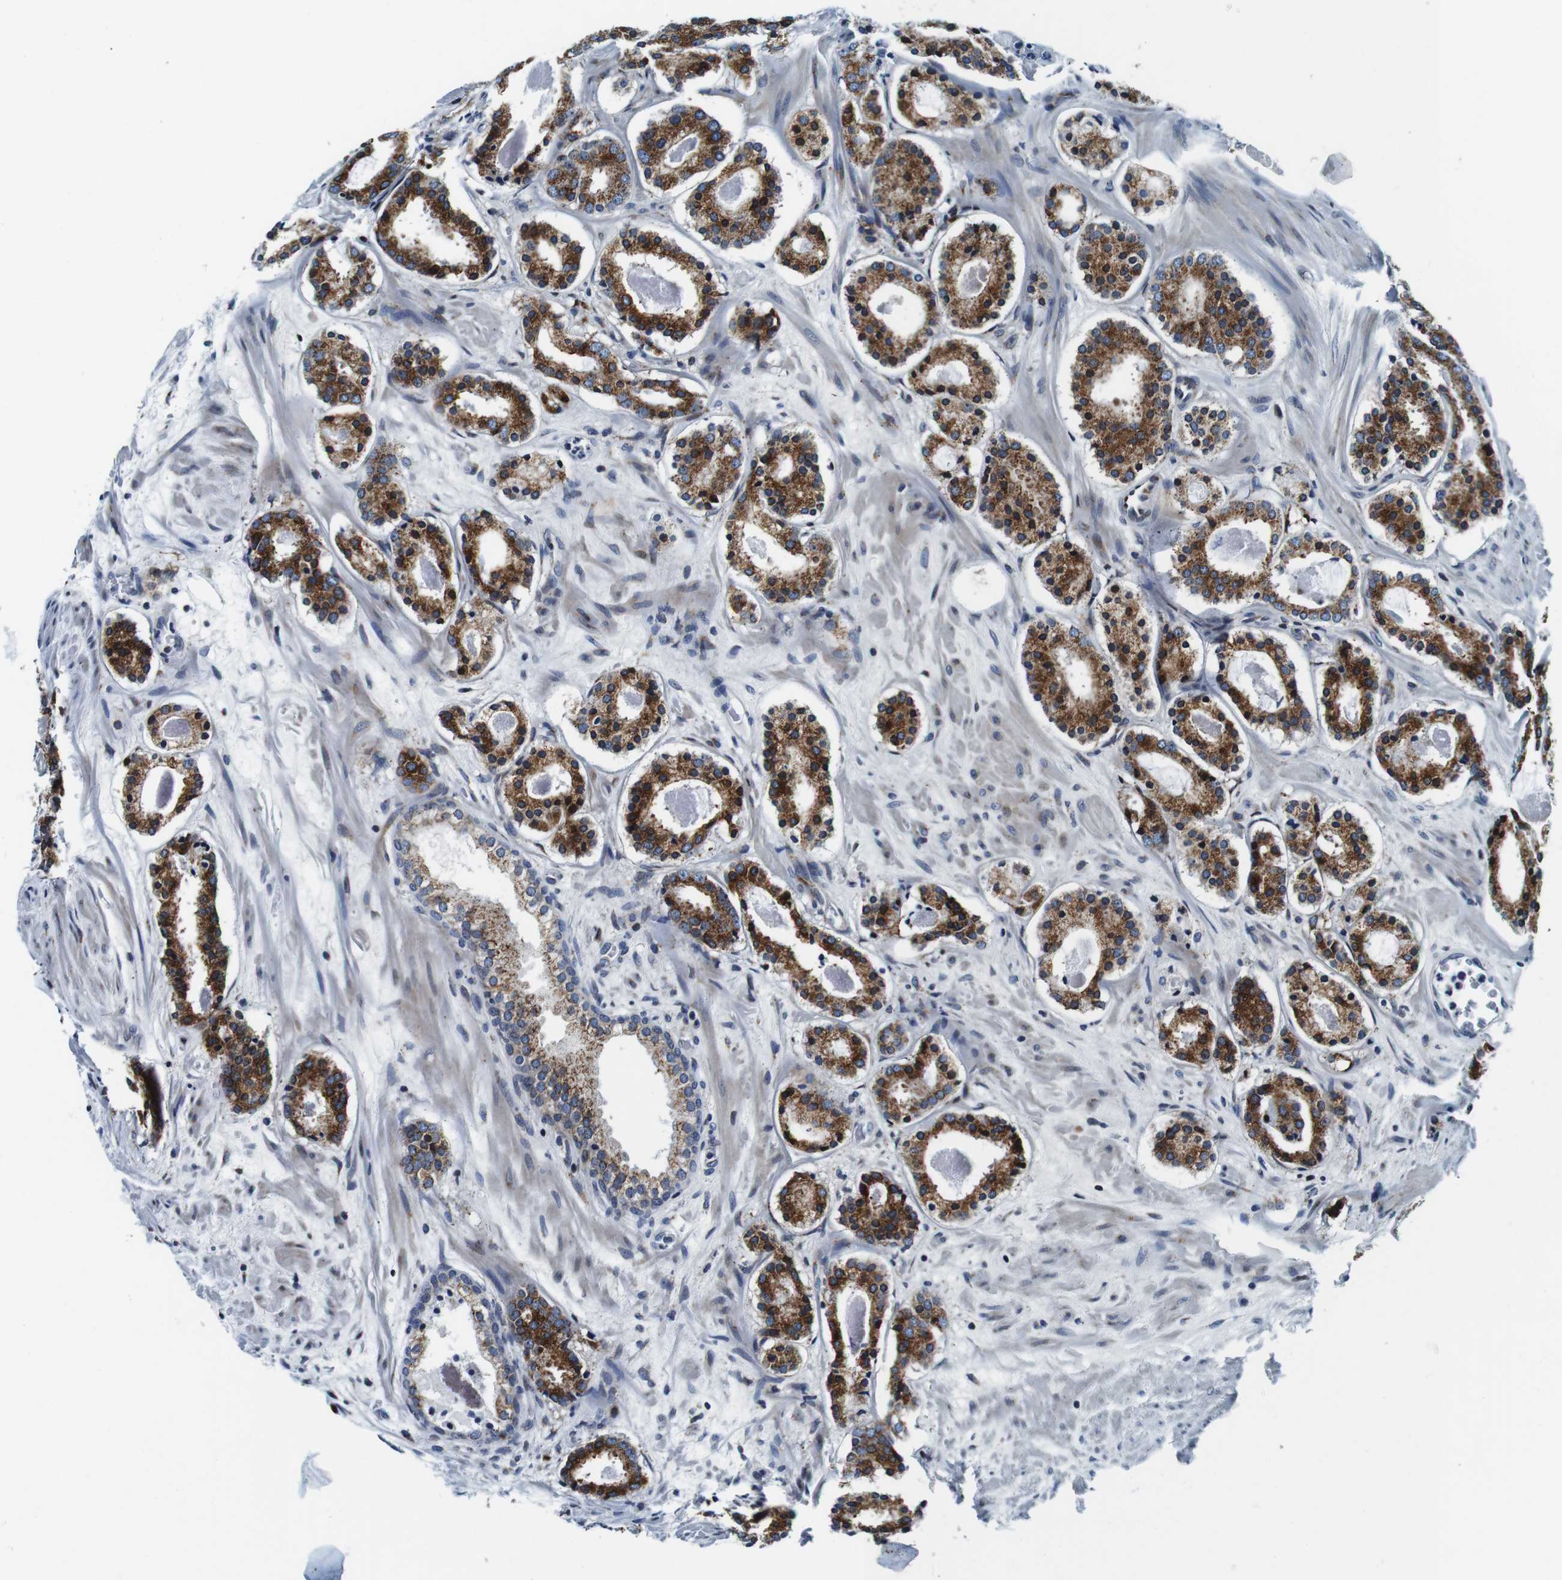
{"staining": {"intensity": "strong", "quantity": ">75%", "location": "cytoplasmic/membranous"}, "tissue": "prostate cancer", "cell_type": "Tumor cells", "image_type": "cancer", "snomed": [{"axis": "morphology", "description": "Adenocarcinoma, Low grade"}, {"axis": "topography", "description": "Prostate"}], "caption": "A micrograph of human low-grade adenocarcinoma (prostate) stained for a protein displays strong cytoplasmic/membranous brown staining in tumor cells.", "gene": "FAR2", "patient": {"sex": "male", "age": 69}}